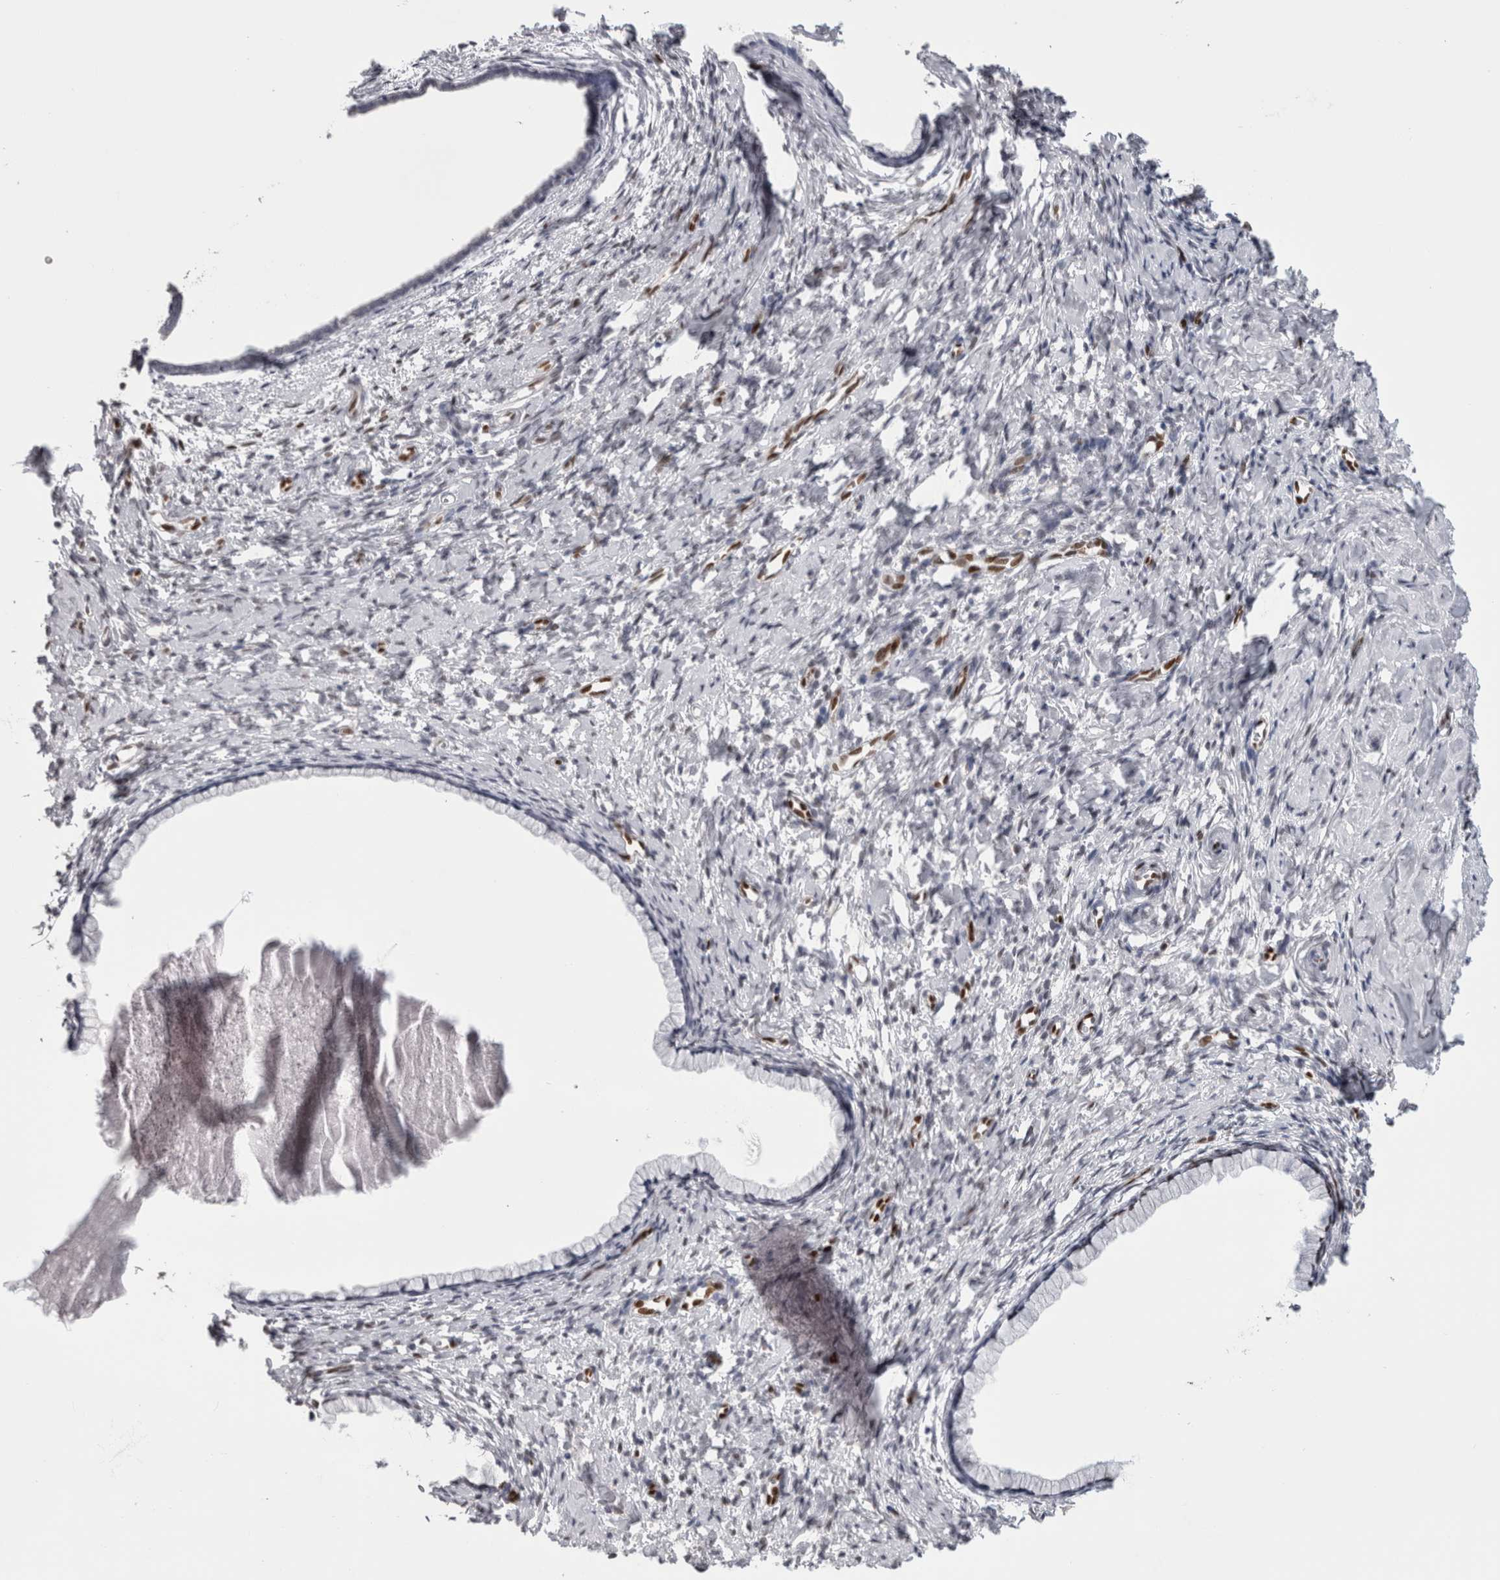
{"staining": {"intensity": "moderate", "quantity": "<25%", "location": "nuclear"}, "tissue": "cervix", "cell_type": "Glandular cells", "image_type": "normal", "snomed": [{"axis": "morphology", "description": "Normal tissue, NOS"}, {"axis": "topography", "description": "Cervix"}], "caption": "Protein analysis of unremarkable cervix demonstrates moderate nuclear positivity in approximately <25% of glandular cells. Using DAB (brown) and hematoxylin (blue) stains, captured at high magnification using brightfield microscopy.", "gene": "IL33", "patient": {"sex": "female", "age": 75}}